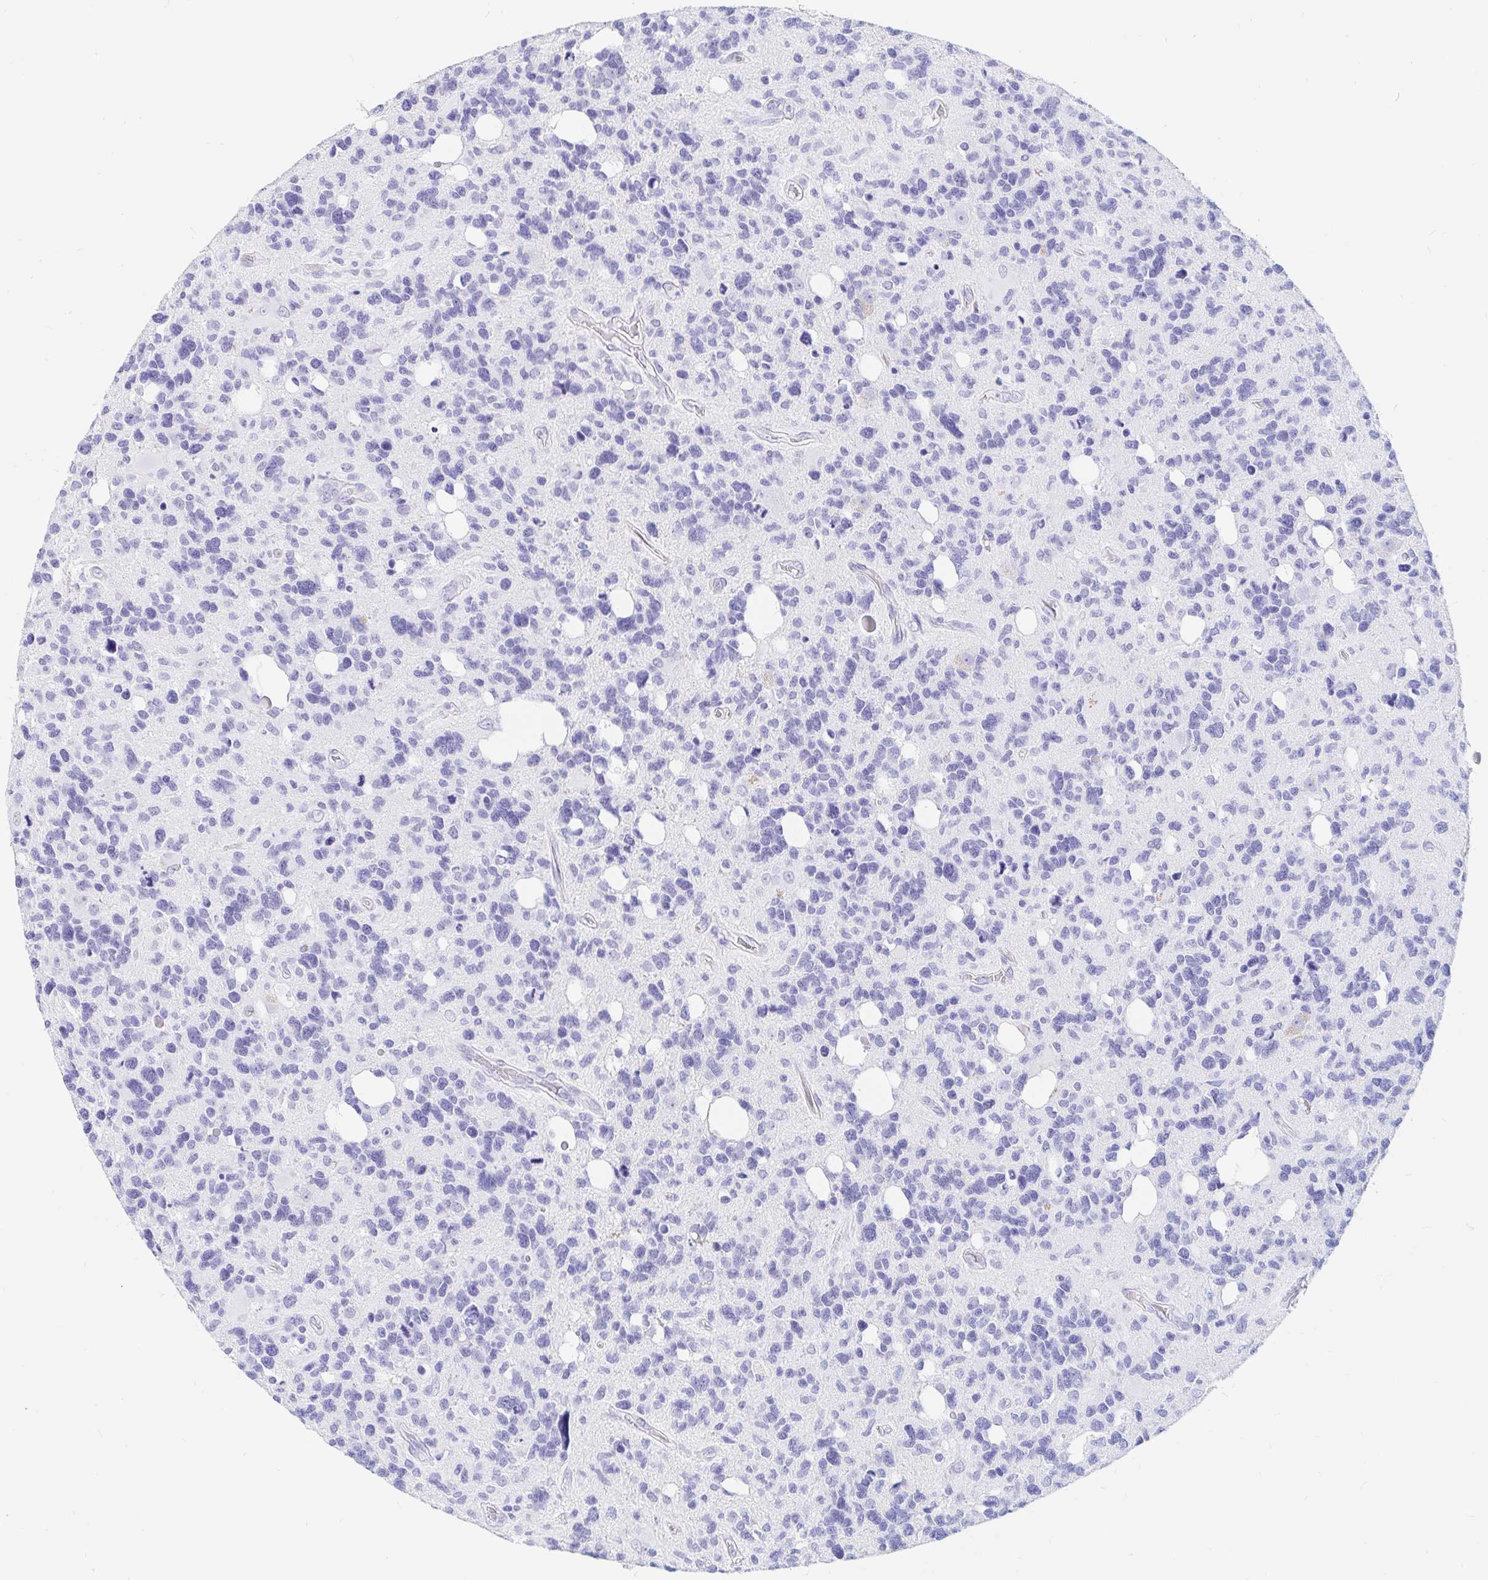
{"staining": {"intensity": "negative", "quantity": "none", "location": "none"}, "tissue": "glioma", "cell_type": "Tumor cells", "image_type": "cancer", "snomed": [{"axis": "morphology", "description": "Glioma, malignant, High grade"}, {"axis": "topography", "description": "Brain"}], "caption": "Malignant high-grade glioma was stained to show a protein in brown. There is no significant staining in tumor cells.", "gene": "OR6T1", "patient": {"sex": "male", "age": 49}}